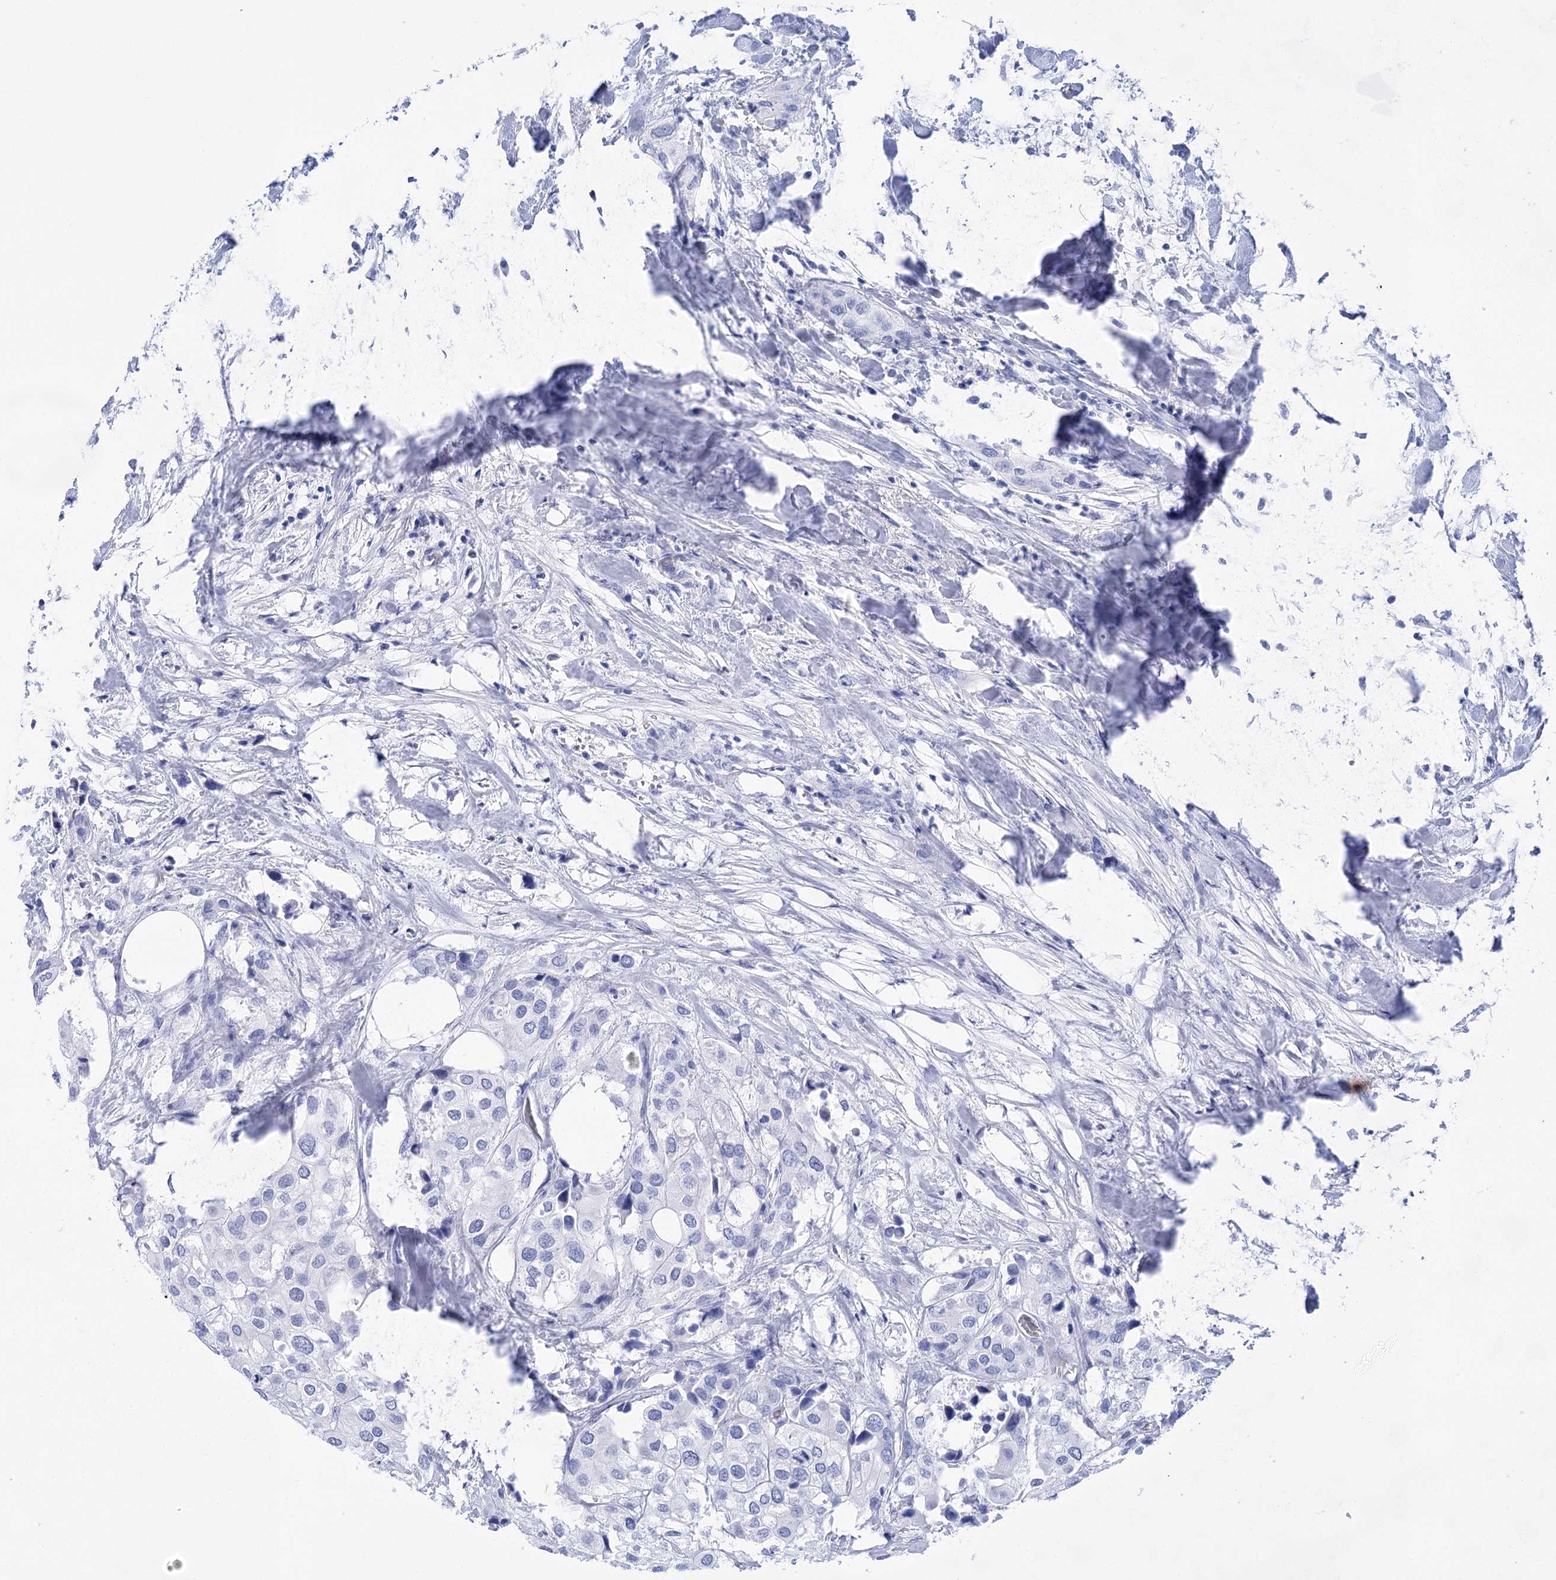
{"staining": {"intensity": "negative", "quantity": "none", "location": "none"}, "tissue": "urothelial cancer", "cell_type": "Tumor cells", "image_type": "cancer", "snomed": [{"axis": "morphology", "description": "Urothelial carcinoma, High grade"}, {"axis": "topography", "description": "Urinary bladder"}], "caption": "High power microscopy photomicrograph of an immunohistochemistry micrograph of urothelial carcinoma (high-grade), revealing no significant positivity in tumor cells.", "gene": "LALBA", "patient": {"sex": "male", "age": 64}}